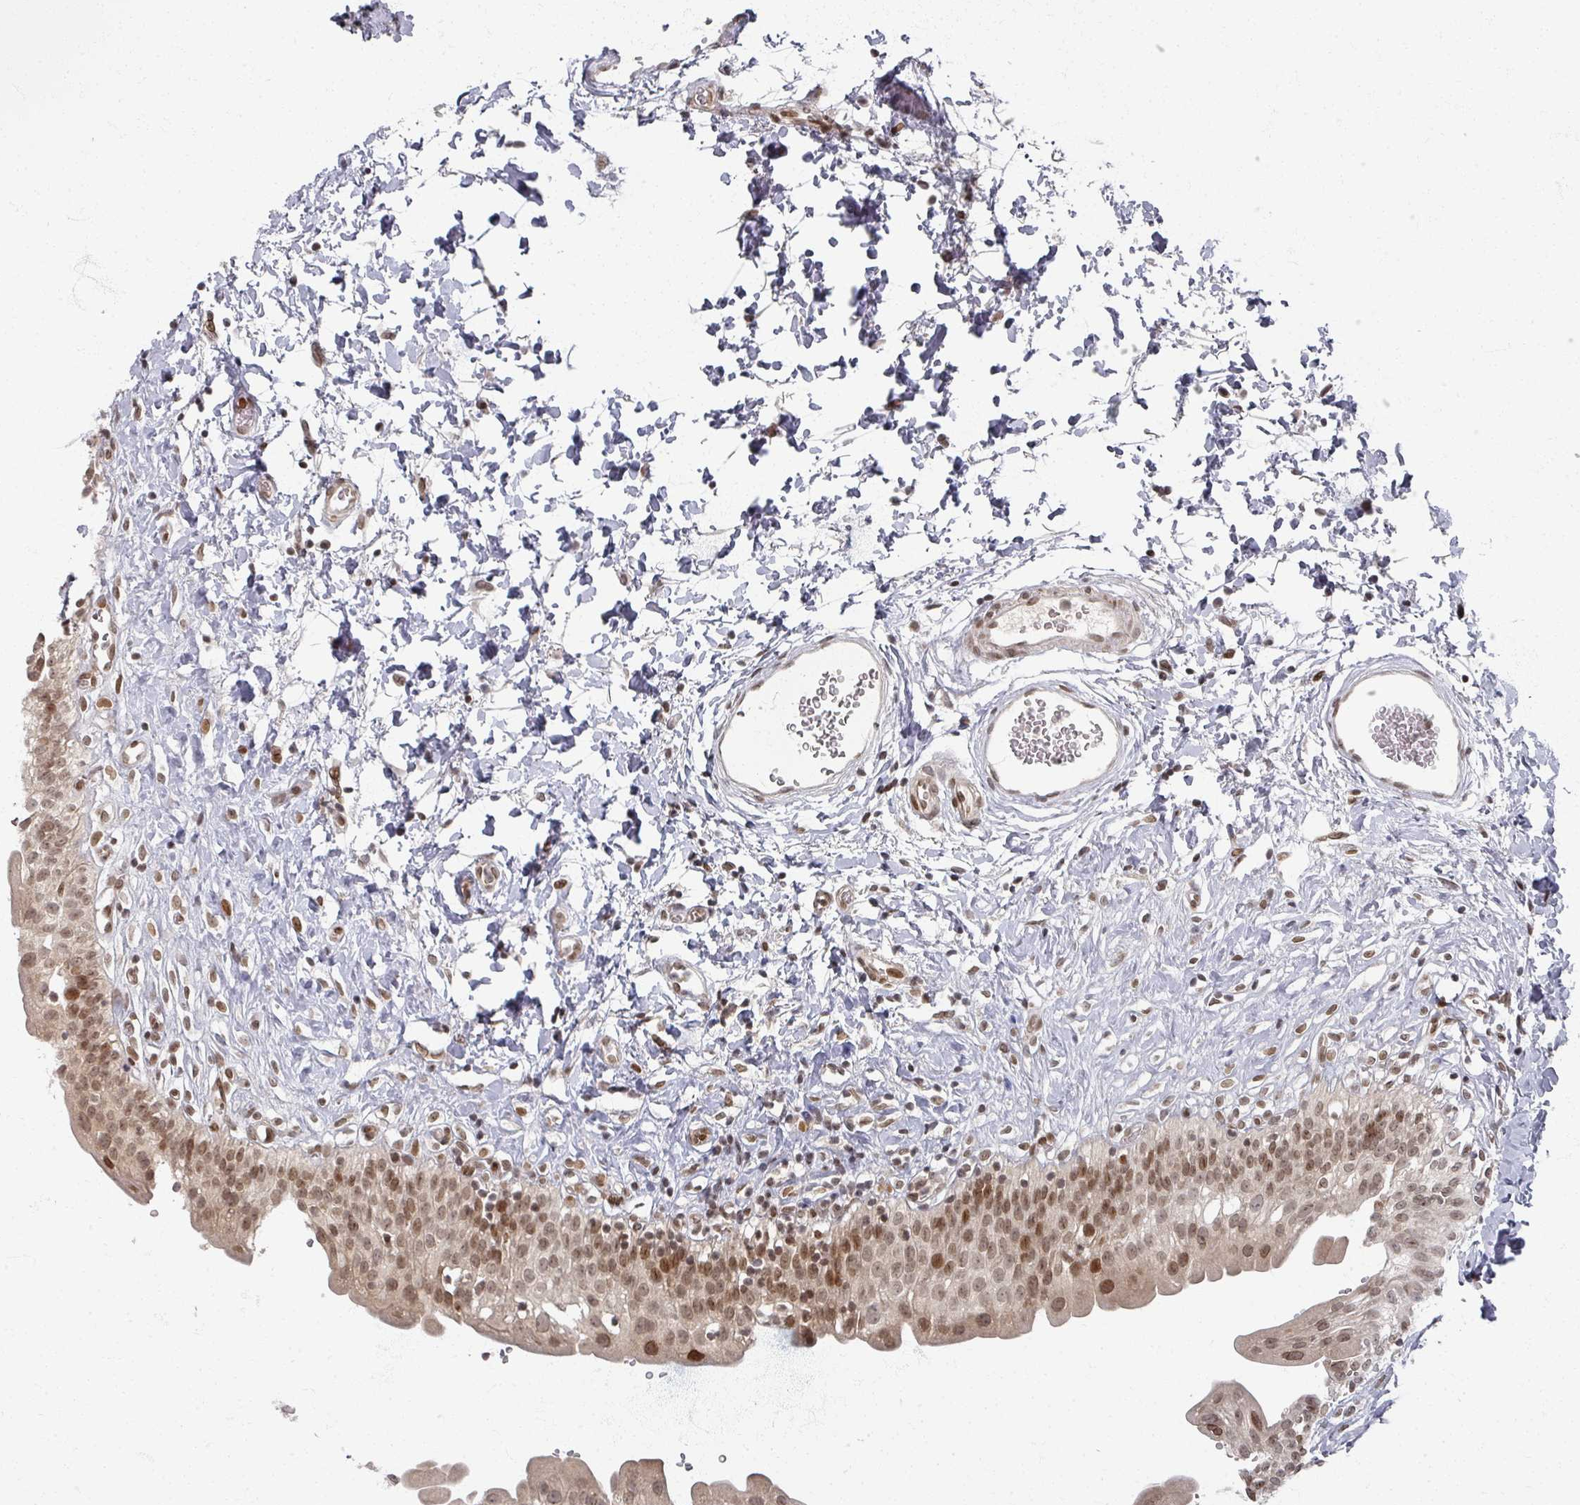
{"staining": {"intensity": "moderate", "quantity": ">75%", "location": "cytoplasmic/membranous,nuclear"}, "tissue": "urinary bladder", "cell_type": "Urothelial cells", "image_type": "normal", "snomed": [{"axis": "morphology", "description": "Normal tissue, NOS"}, {"axis": "topography", "description": "Urinary bladder"}], "caption": "This image shows normal urinary bladder stained with immunohistochemistry (IHC) to label a protein in brown. The cytoplasmic/membranous,nuclear of urothelial cells show moderate positivity for the protein. Nuclei are counter-stained blue.", "gene": "PSKH1", "patient": {"sex": "male", "age": 51}}